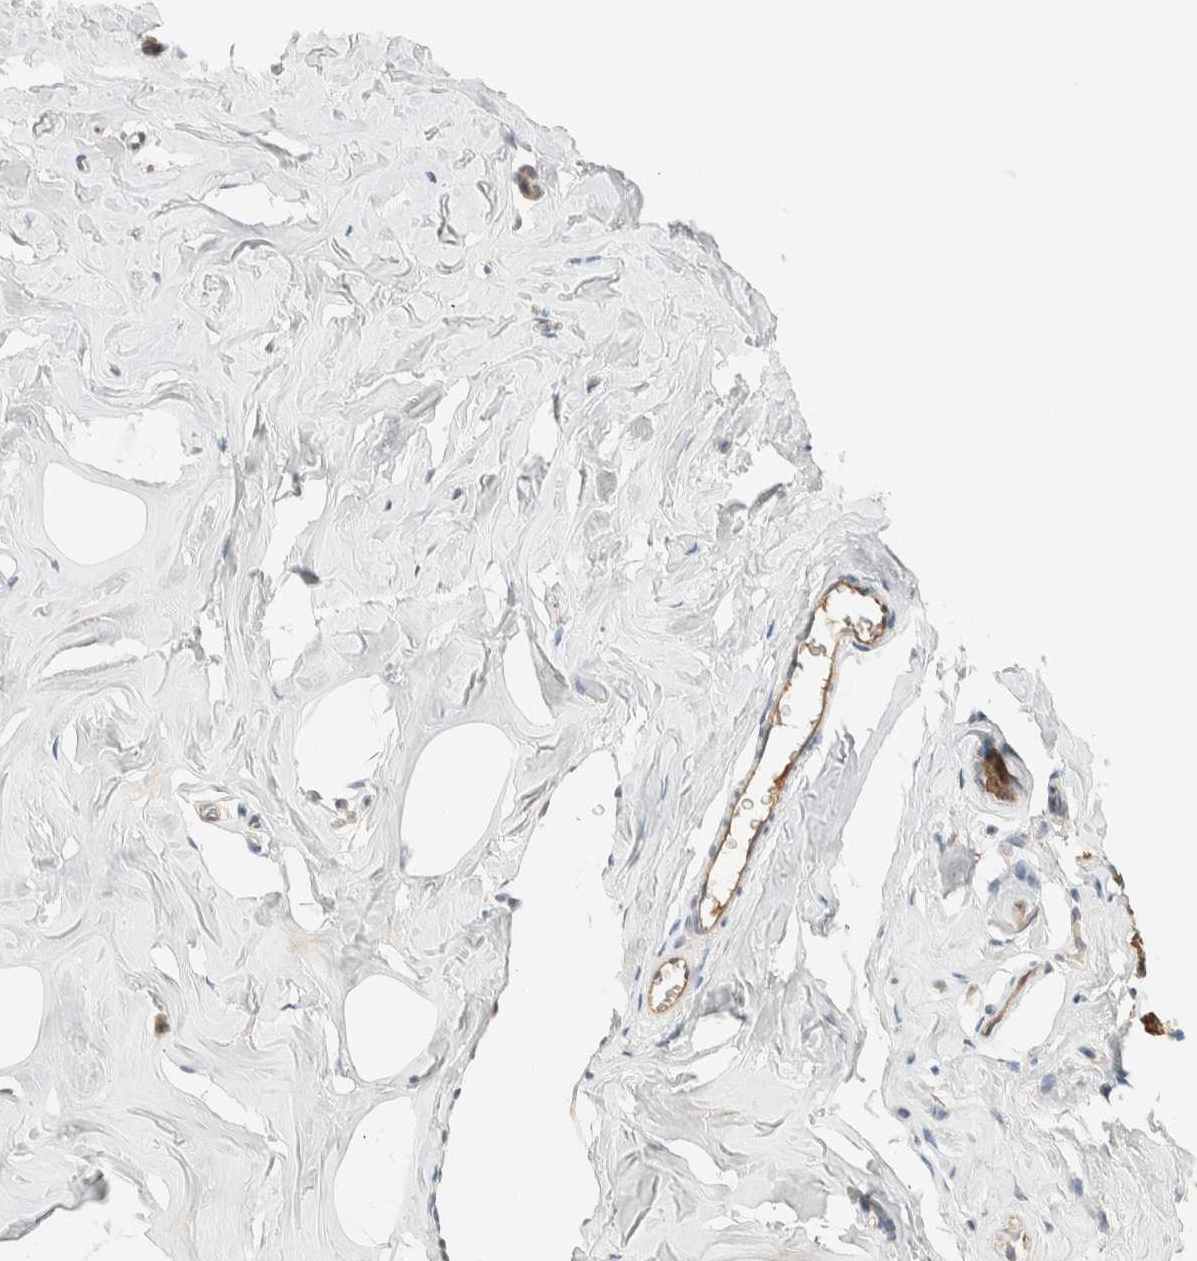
{"staining": {"intensity": "negative", "quantity": "none", "location": "none"}, "tissue": "adipose tissue", "cell_type": "Adipocytes", "image_type": "normal", "snomed": [{"axis": "morphology", "description": "Normal tissue, NOS"}, {"axis": "morphology", "description": "Fibrosis, NOS"}, {"axis": "topography", "description": "Breast"}, {"axis": "topography", "description": "Adipose tissue"}], "caption": "This photomicrograph is of normal adipose tissue stained with immunohistochemistry to label a protein in brown with the nuclei are counter-stained blue. There is no expression in adipocytes.", "gene": "SETD4", "patient": {"sex": "female", "age": 39}}